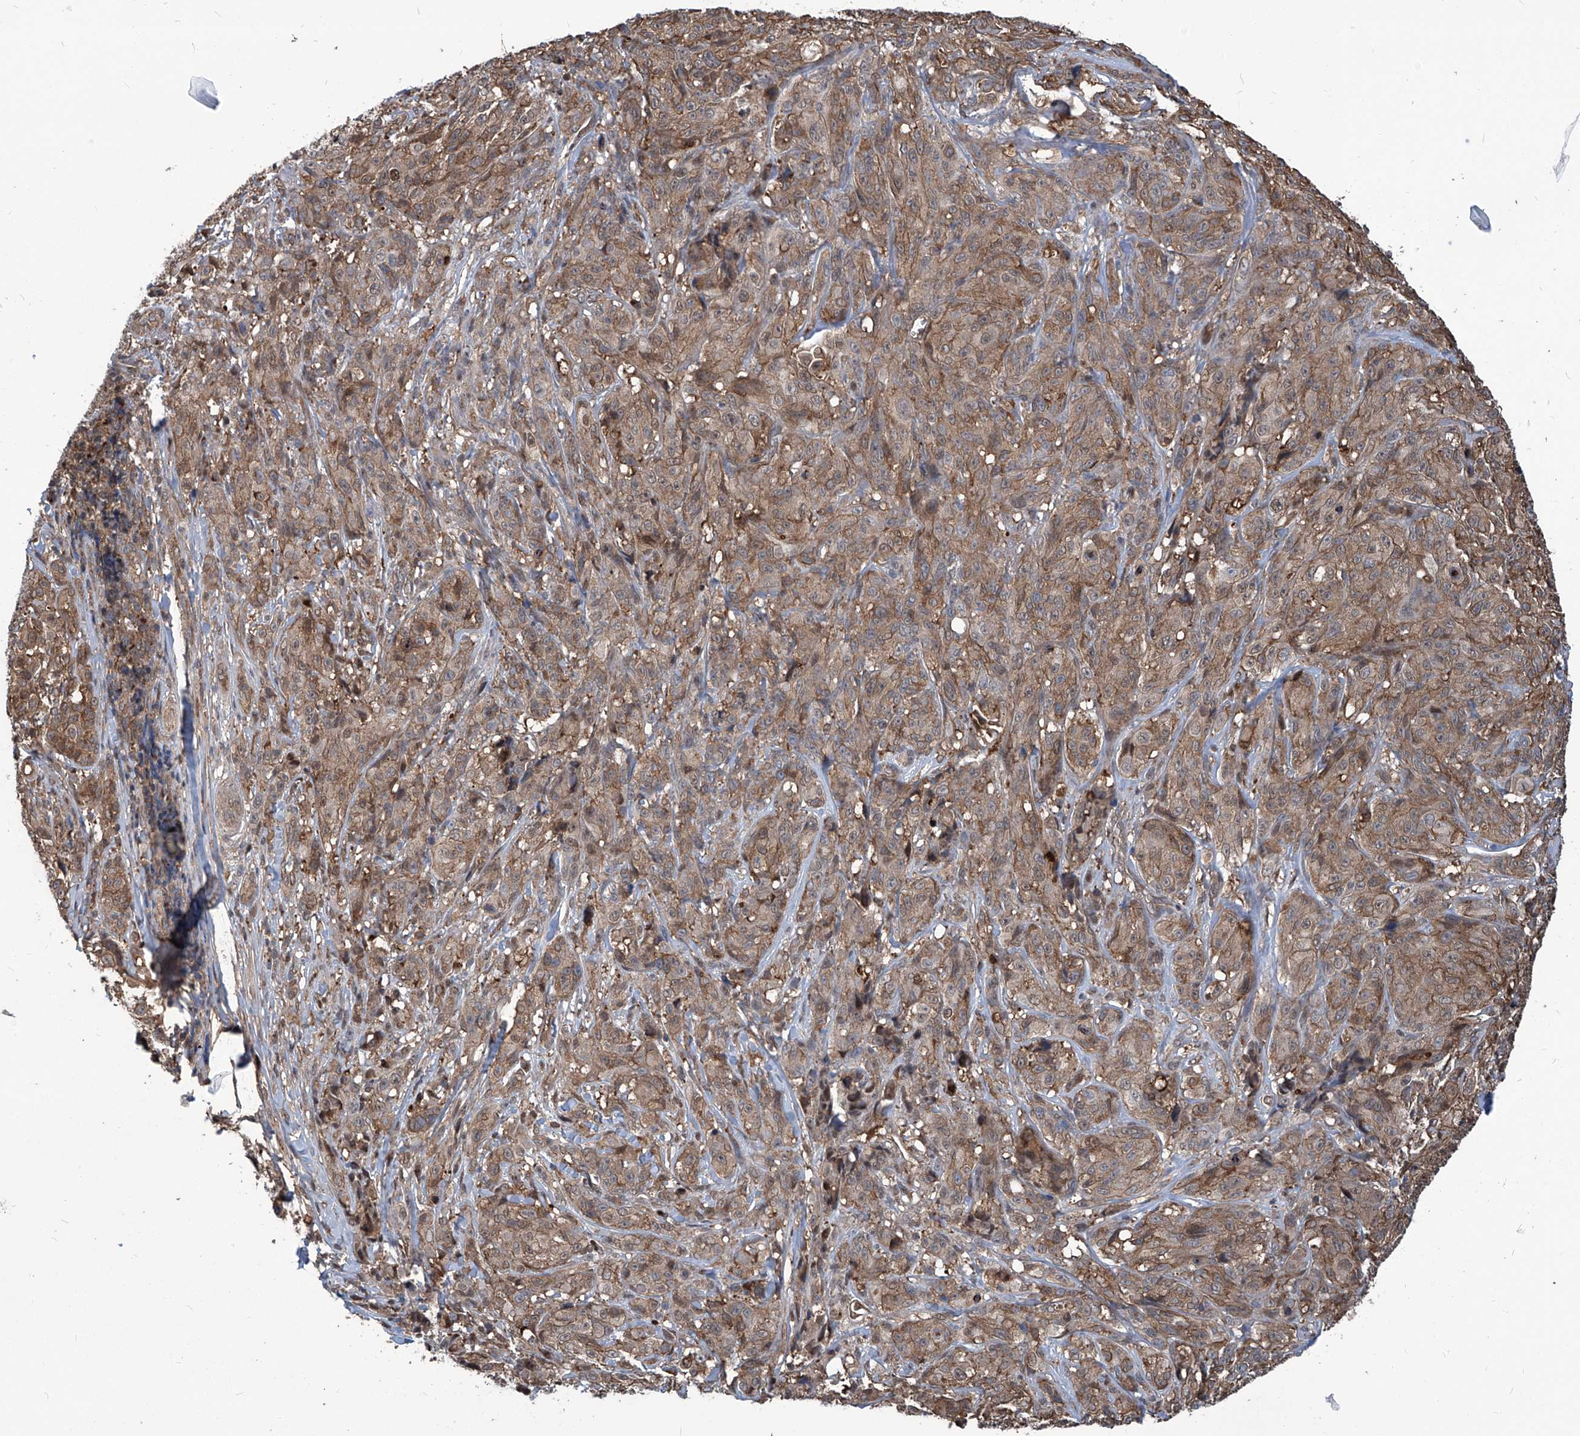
{"staining": {"intensity": "moderate", "quantity": ">75%", "location": "cytoplasmic/membranous"}, "tissue": "melanoma", "cell_type": "Tumor cells", "image_type": "cancer", "snomed": [{"axis": "morphology", "description": "Malignant melanoma, NOS"}, {"axis": "topography", "description": "Skin"}], "caption": "A brown stain shows moderate cytoplasmic/membranous positivity of a protein in malignant melanoma tumor cells.", "gene": "PSMB1", "patient": {"sex": "male", "age": 73}}